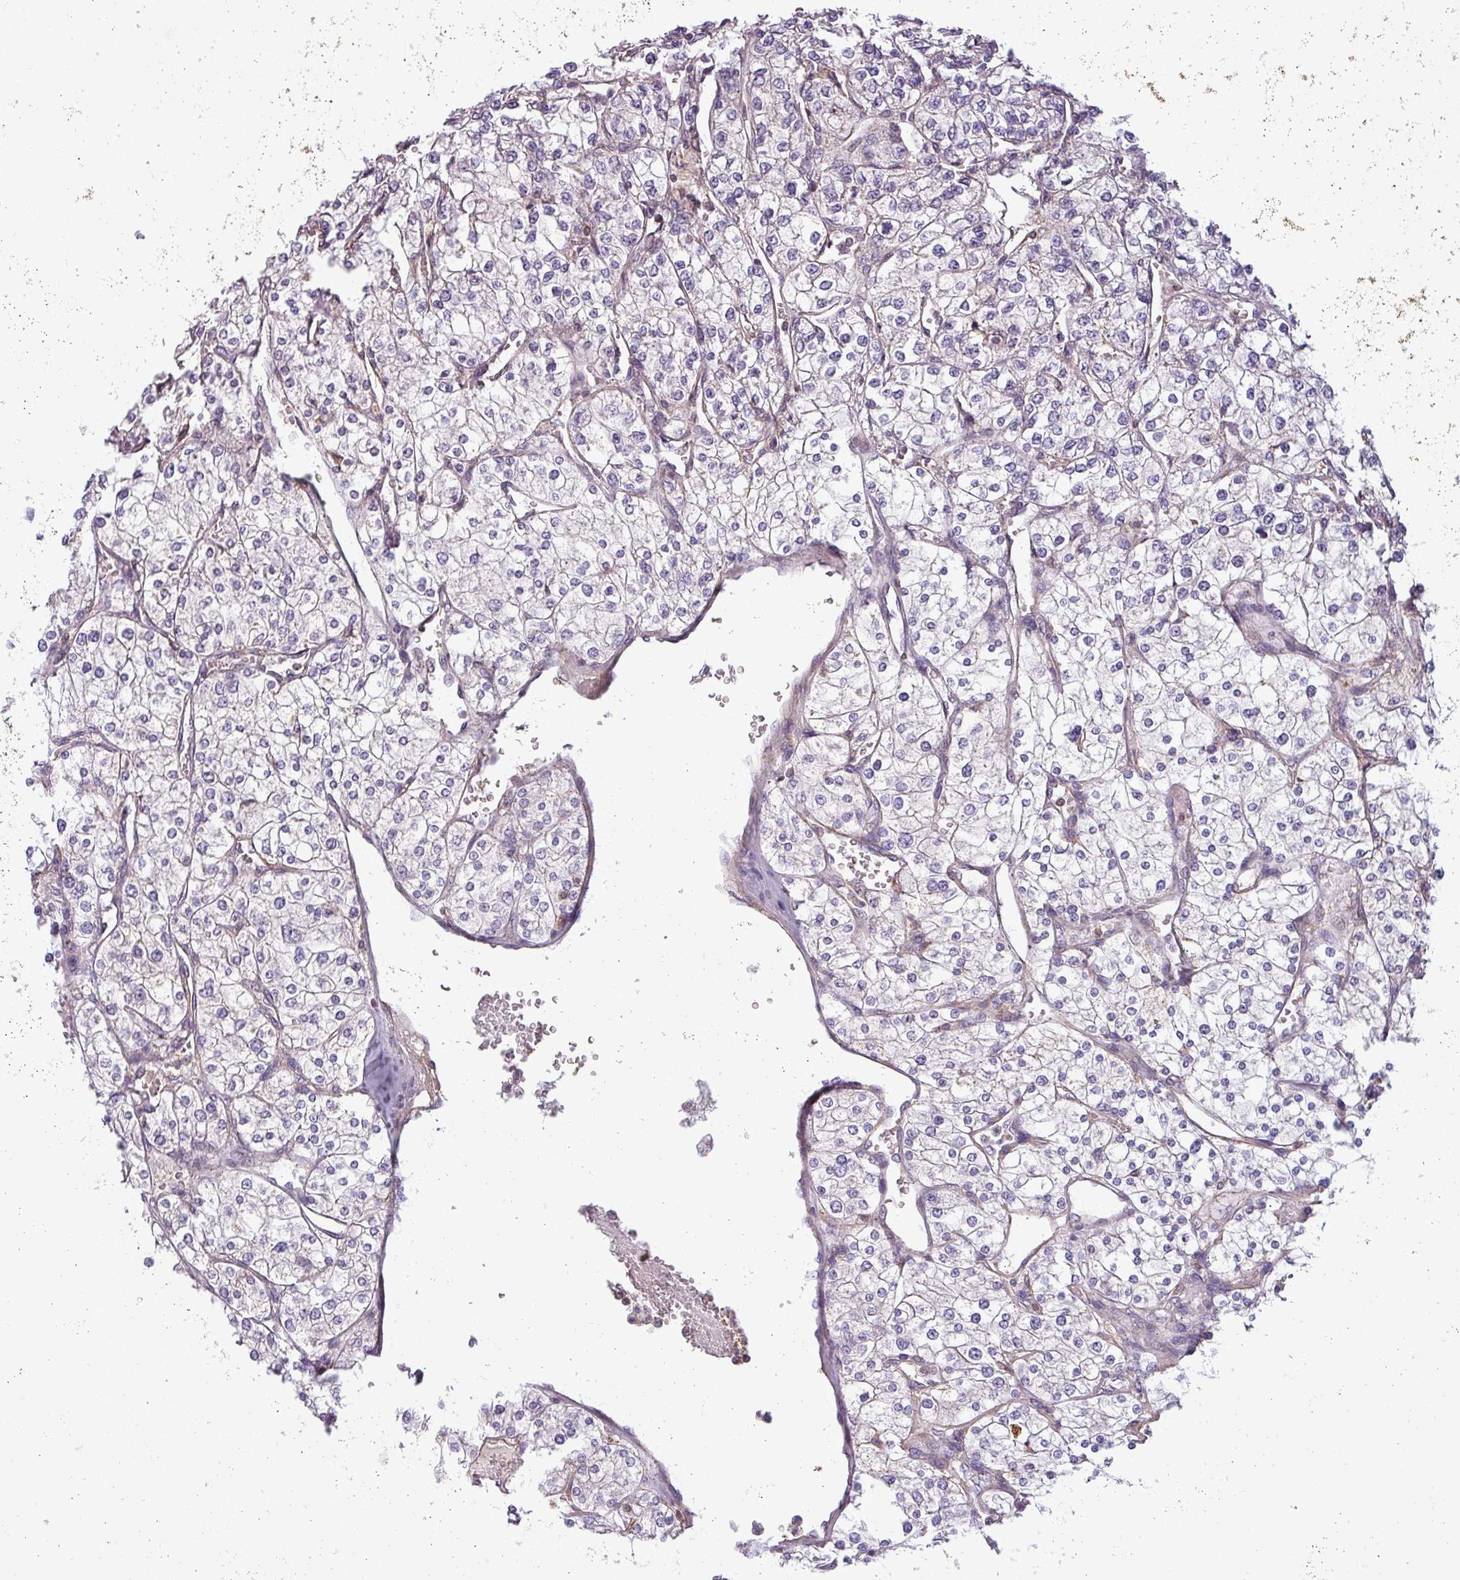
{"staining": {"intensity": "negative", "quantity": "none", "location": "none"}, "tissue": "renal cancer", "cell_type": "Tumor cells", "image_type": "cancer", "snomed": [{"axis": "morphology", "description": "Adenocarcinoma, NOS"}, {"axis": "topography", "description": "Kidney"}], "caption": "An immunohistochemistry (IHC) image of renal cancer (adenocarcinoma) is shown. There is no staining in tumor cells of renal cancer (adenocarcinoma).", "gene": "ZNF835", "patient": {"sex": "male", "age": 80}}